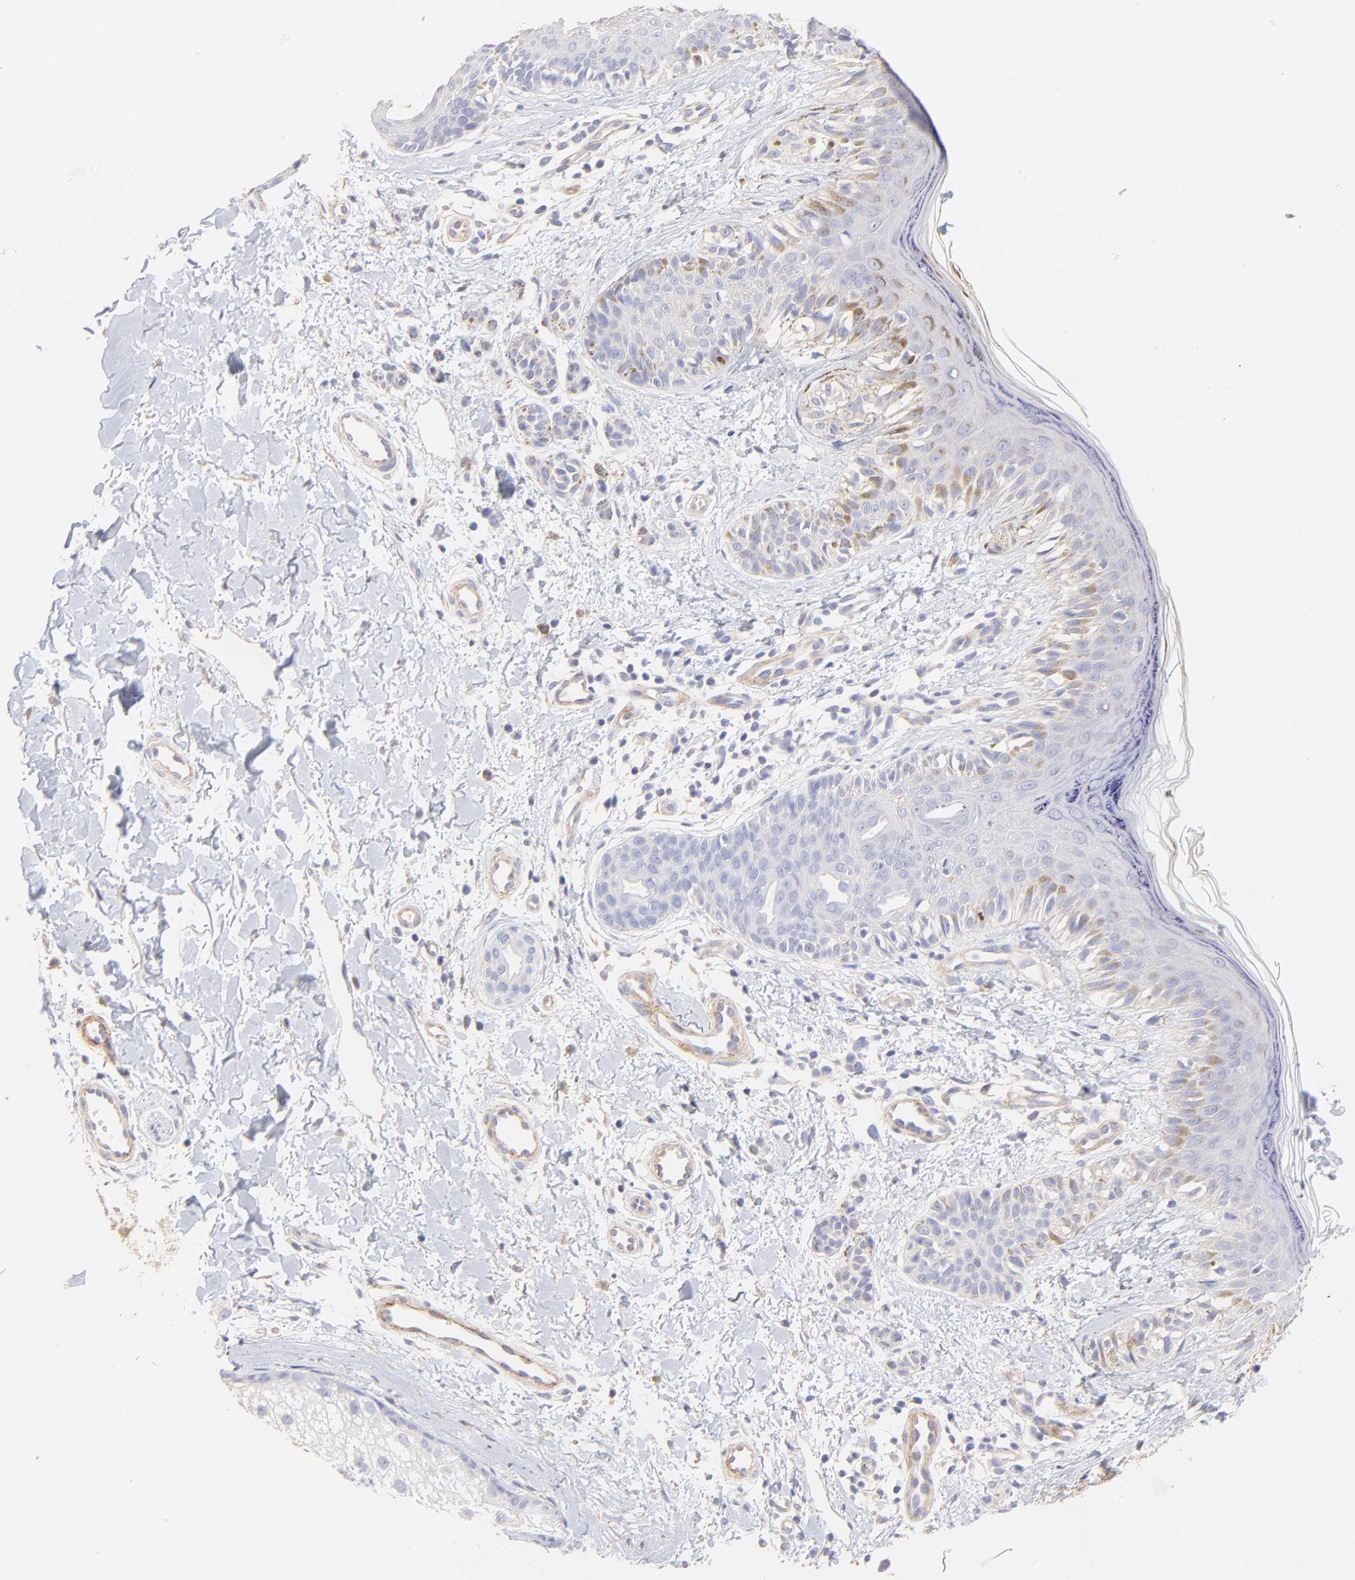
{"staining": {"intensity": "negative", "quantity": "none", "location": "none"}, "tissue": "melanoma", "cell_type": "Tumor cells", "image_type": "cancer", "snomed": [{"axis": "morphology", "description": "Normal tissue, NOS"}, {"axis": "morphology", "description": "Malignant melanoma, NOS"}, {"axis": "topography", "description": "Skin"}], "caption": "Tumor cells are negative for brown protein staining in malignant melanoma. (Brightfield microscopy of DAB IHC at high magnification).", "gene": "ACTRT1", "patient": {"sex": "male", "age": 83}}